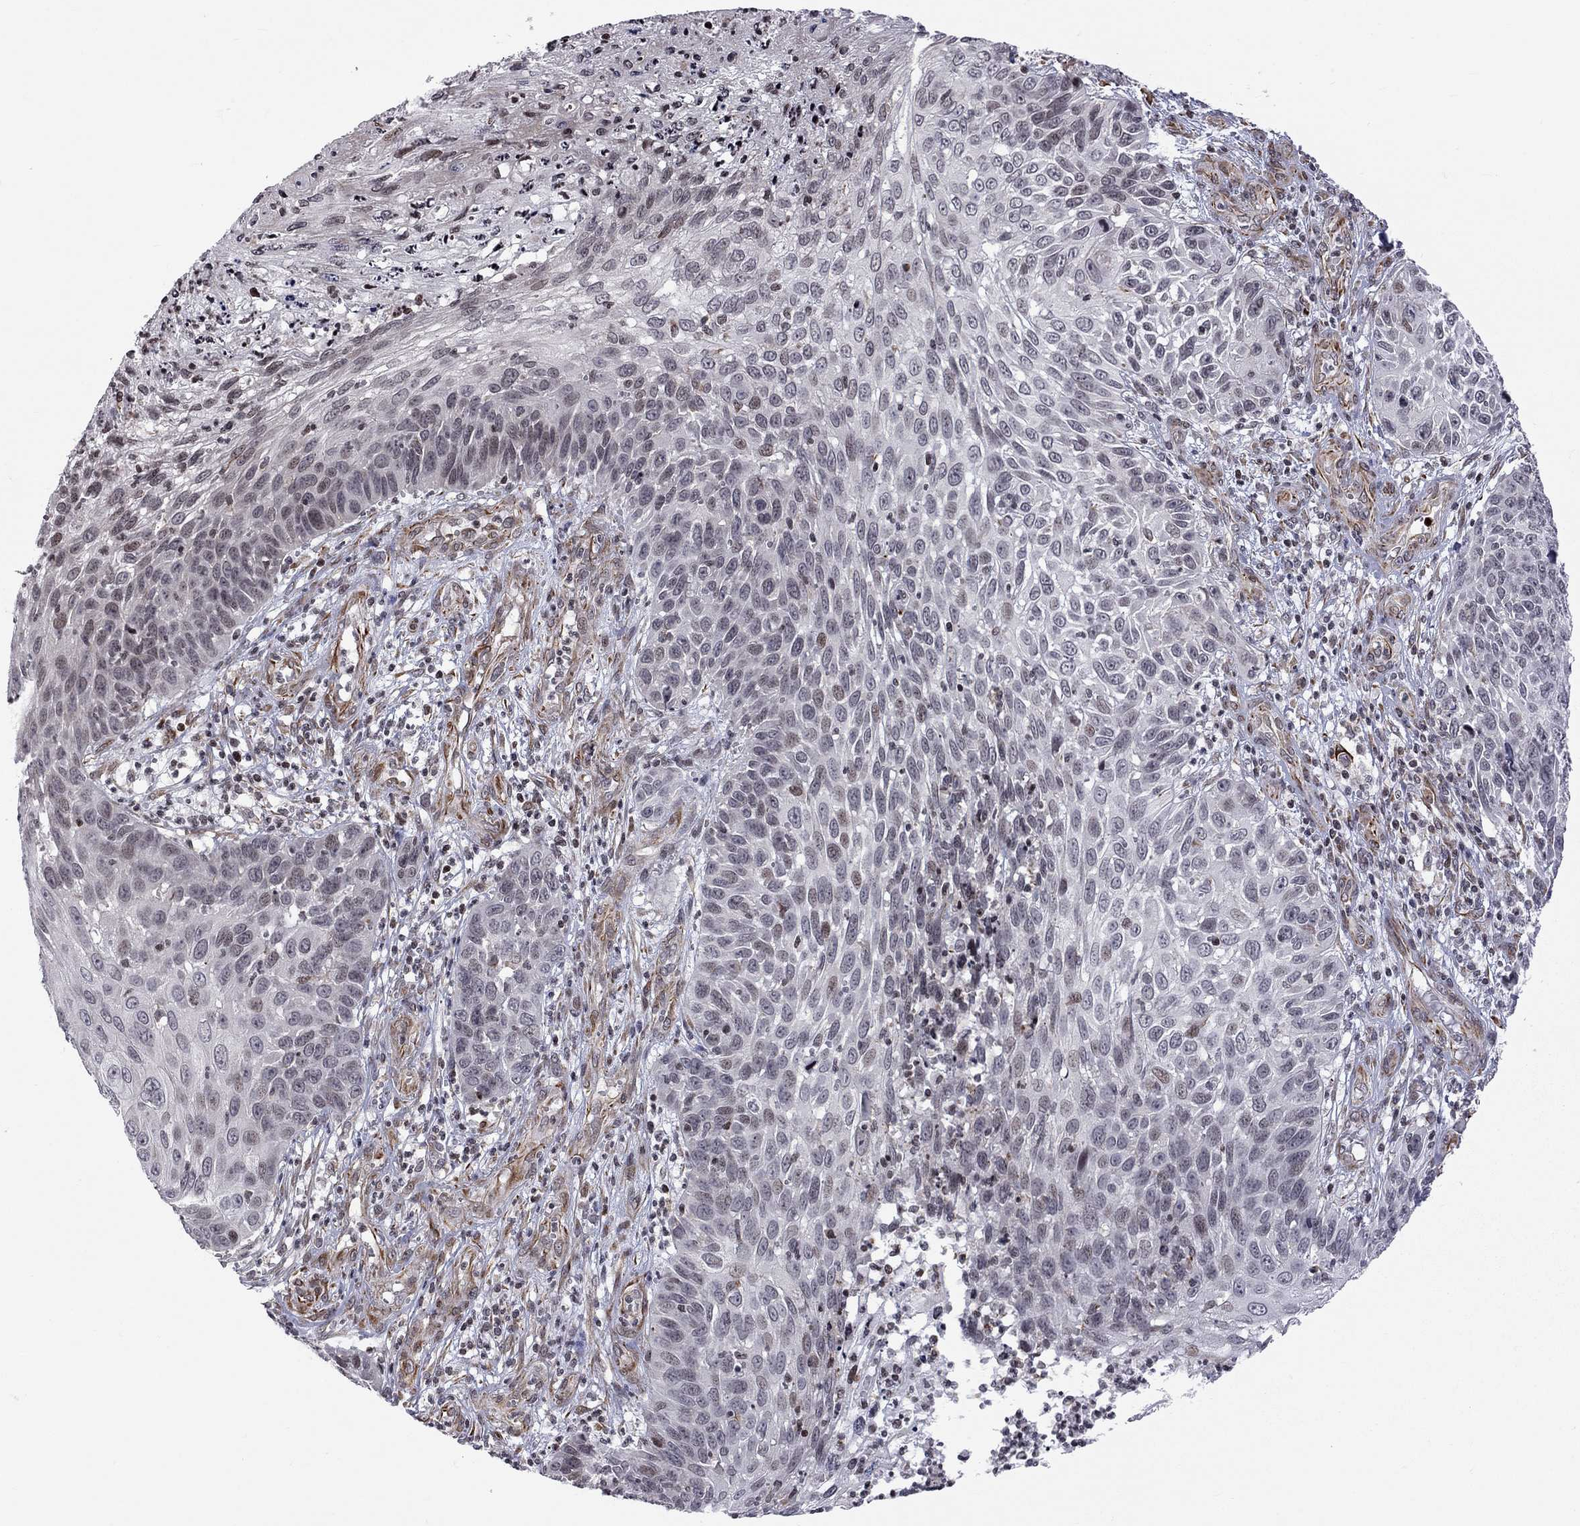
{"staining": {"intensity": "negative", "quantity": "none", "location": "none"}, "tissue": "skin cancer", "cell_type": "Tumor cells", "image_type": "cancer", "snomed": [{"axis": "morphology", "description": "Squamous cell carcinoma, NOS"}, {"axis": "topography", "description": "Skin"}], "caption": "Protein analysis of skin cancer exhibits no significant expression in tumor cells.", "gene": "MTNR1B", "patient": {"sex": "male", "age": 92}}